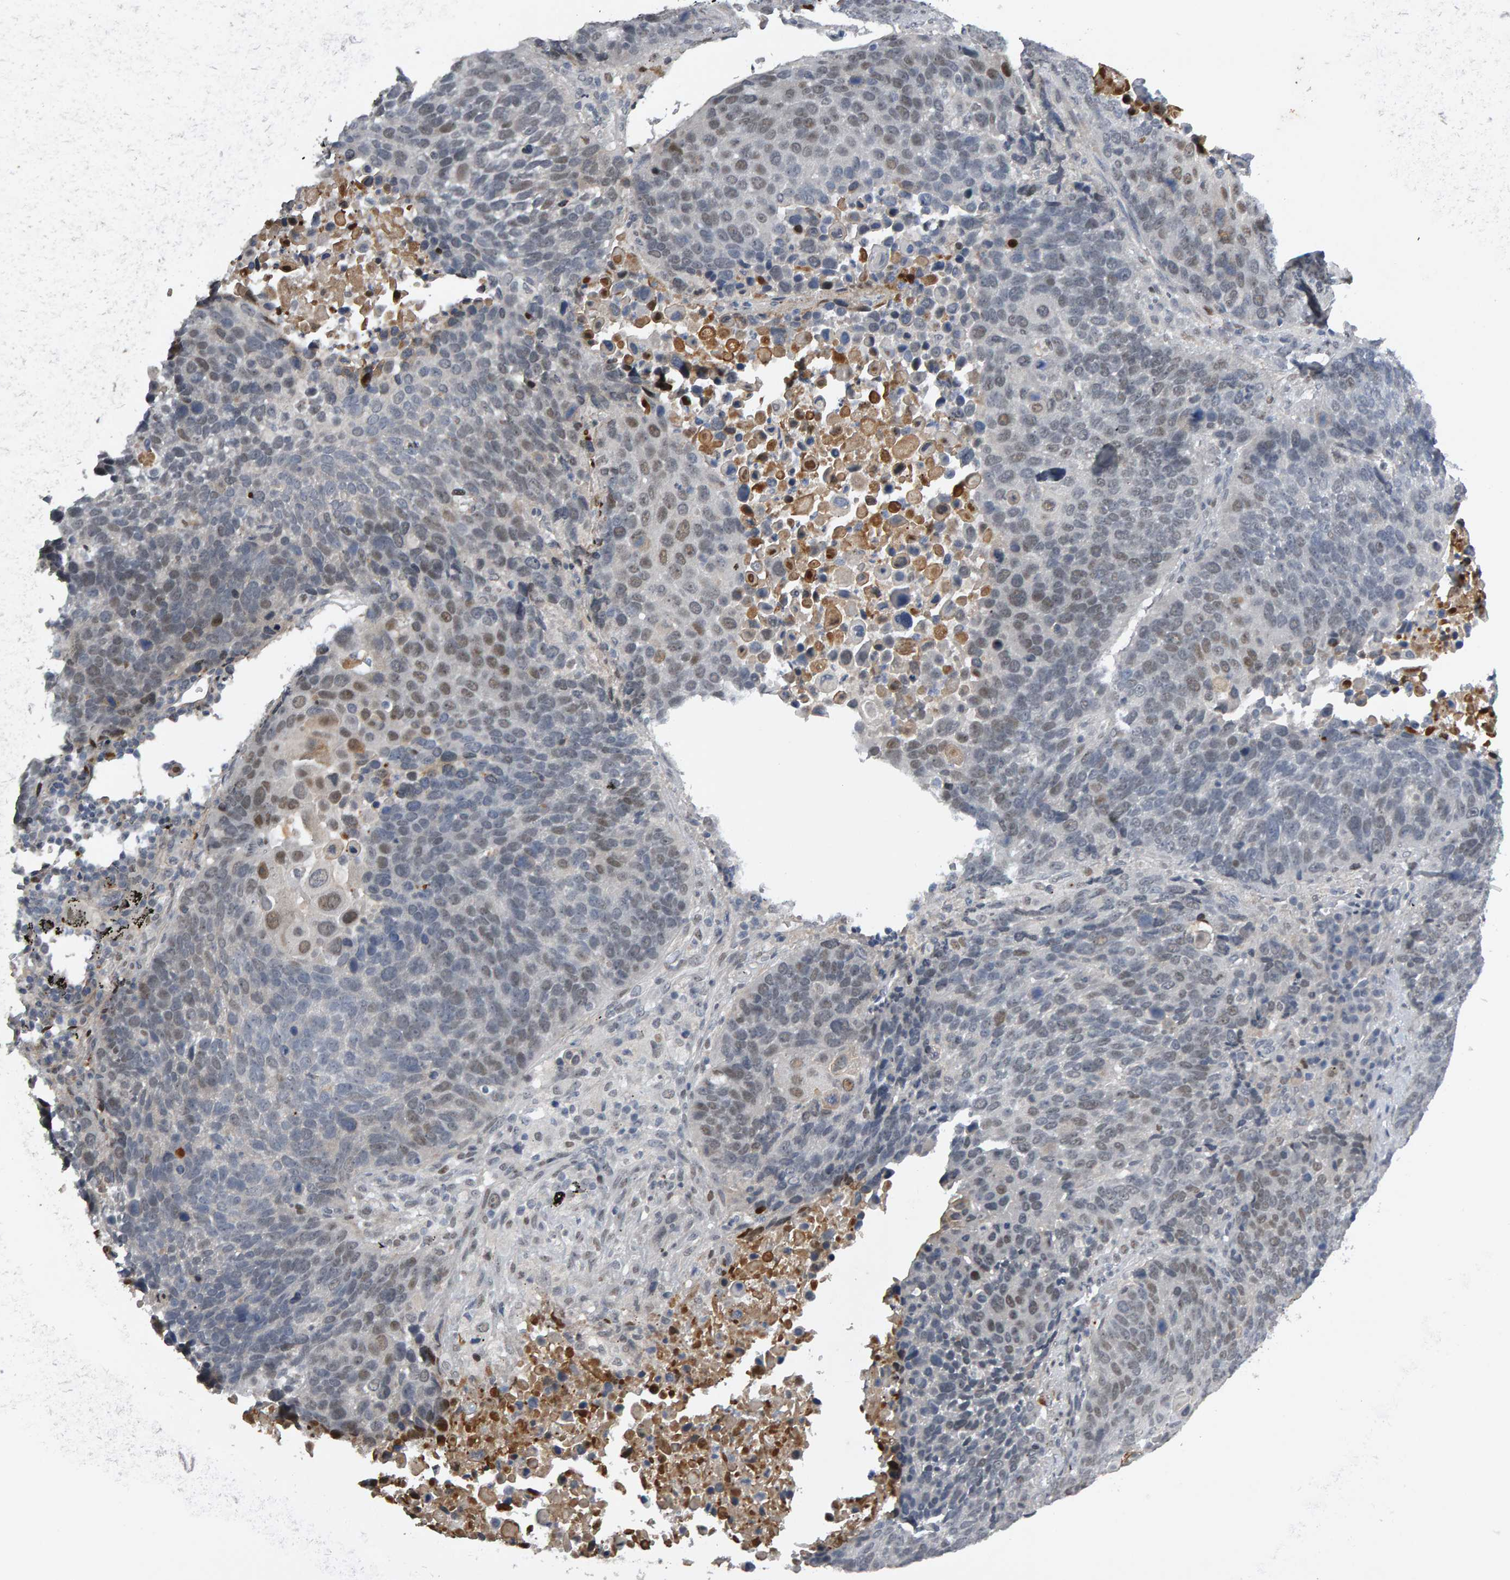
{"staining": {"intensity": "weak", "quantity": "<25%", "location": "nuclear"}, "tissue": "lung cancer", "cell_type": "Tumor cells", "image_type": "cancer", "snomed": [{"axis": "morphology", "description": "Squamous cell carcinoma, NOS"}, {"axis": "topography", "description": "Lung"}], "caption": "Tumor cells show no significant staining in squamous cell carcinoma (lung).", "gene": "IPO8", "patient": {"sex": "male", "age": 66}}